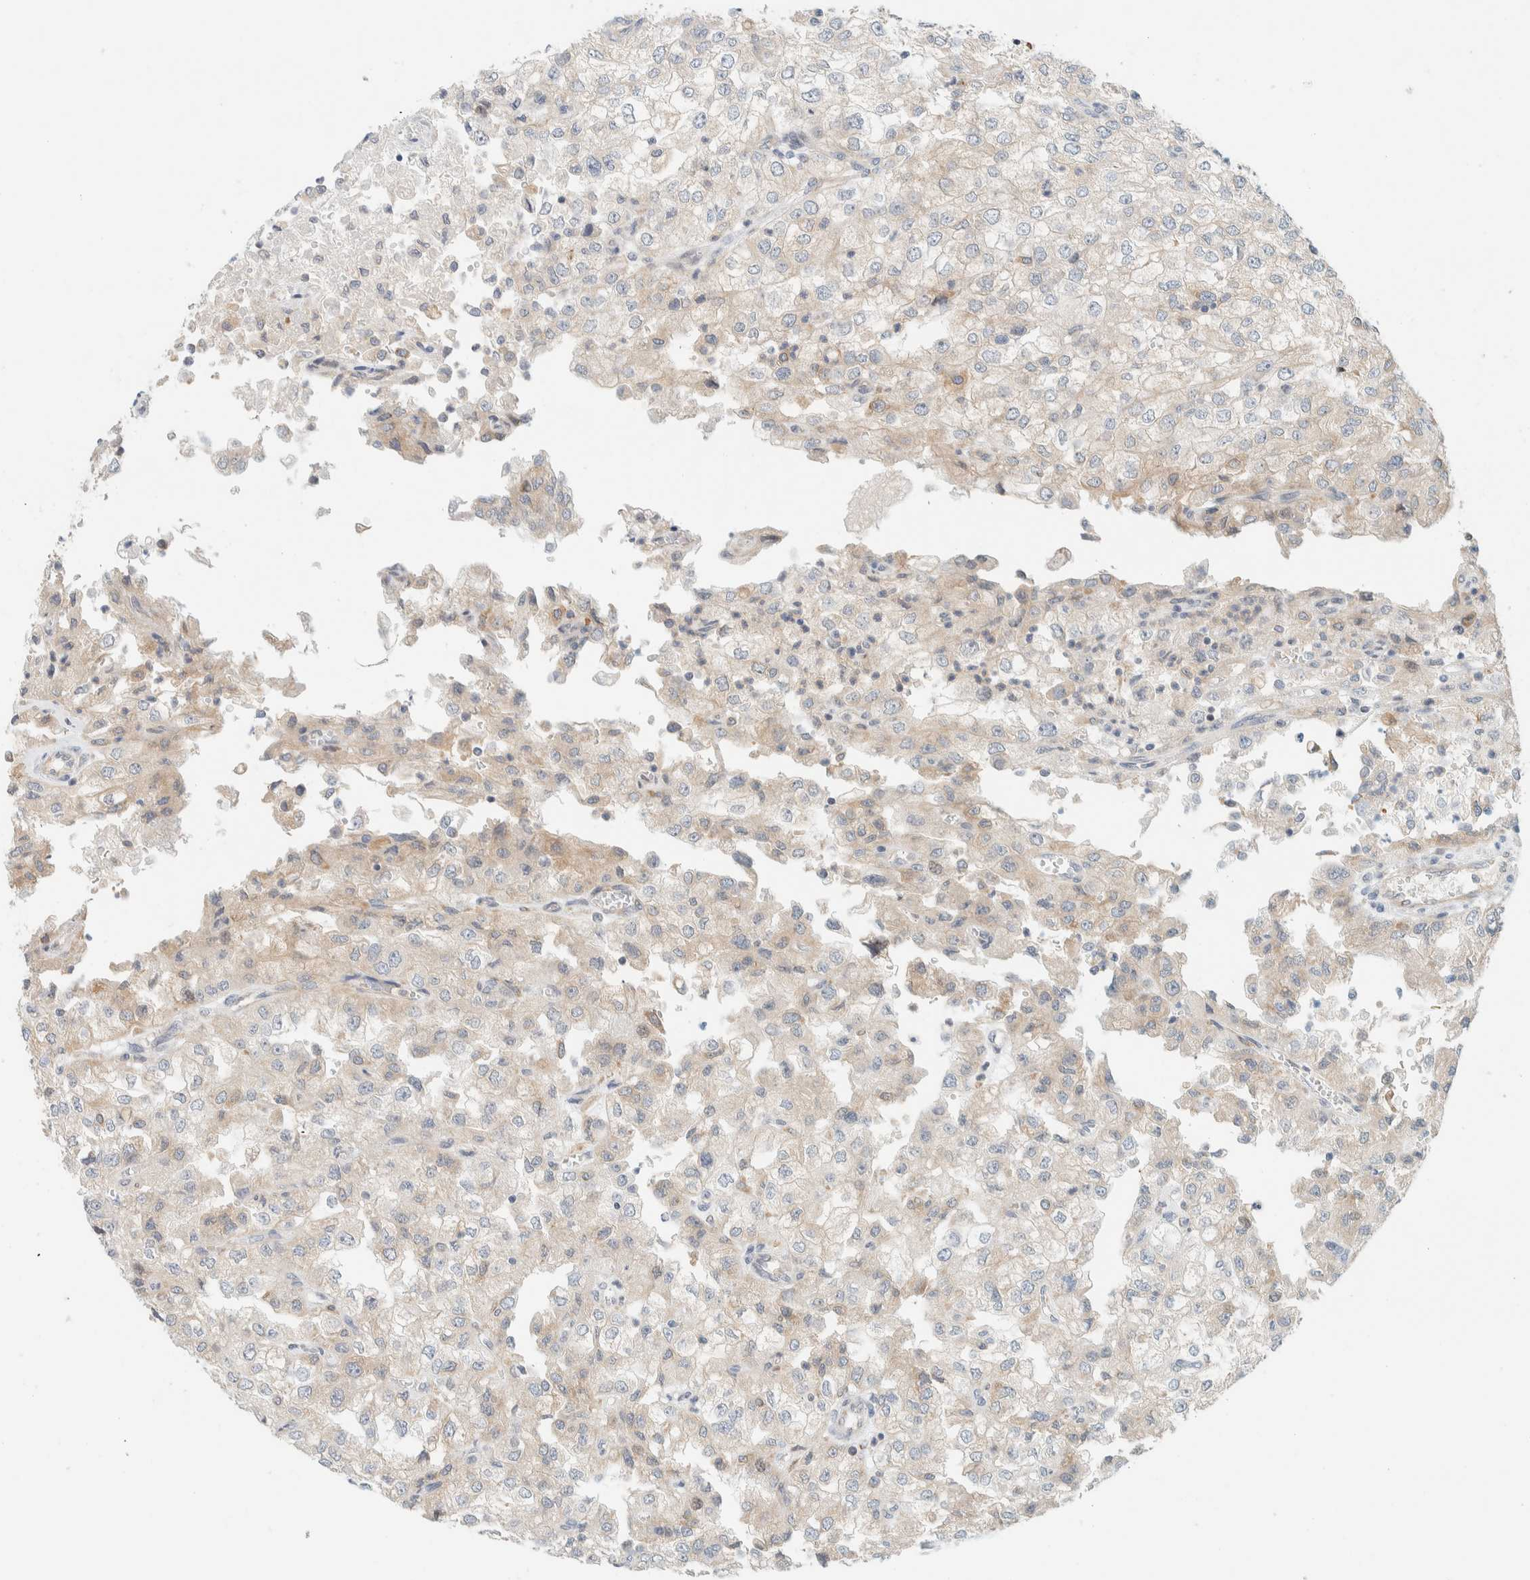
{"staining": {"intensity": "weak", "quantity": "<25%", "location": "cytoplasmic/membranous"}, "tissue": "renal cancer", "cell_type": "Tumor cells", "image_type": "cancer", "snomed": [{"axis": "morphology", "description": "Adenocarcinoma, NOS"}, {"axis": "topography", "description": "Kidney"}], "caption": "This is an immunohistochemistry (IHC) photomicrograph of renal adenocarcinoma. There is no positivity in tumor cells.", "gene": "SUMF2", "patient": {"sex": "female", "age": 54}}